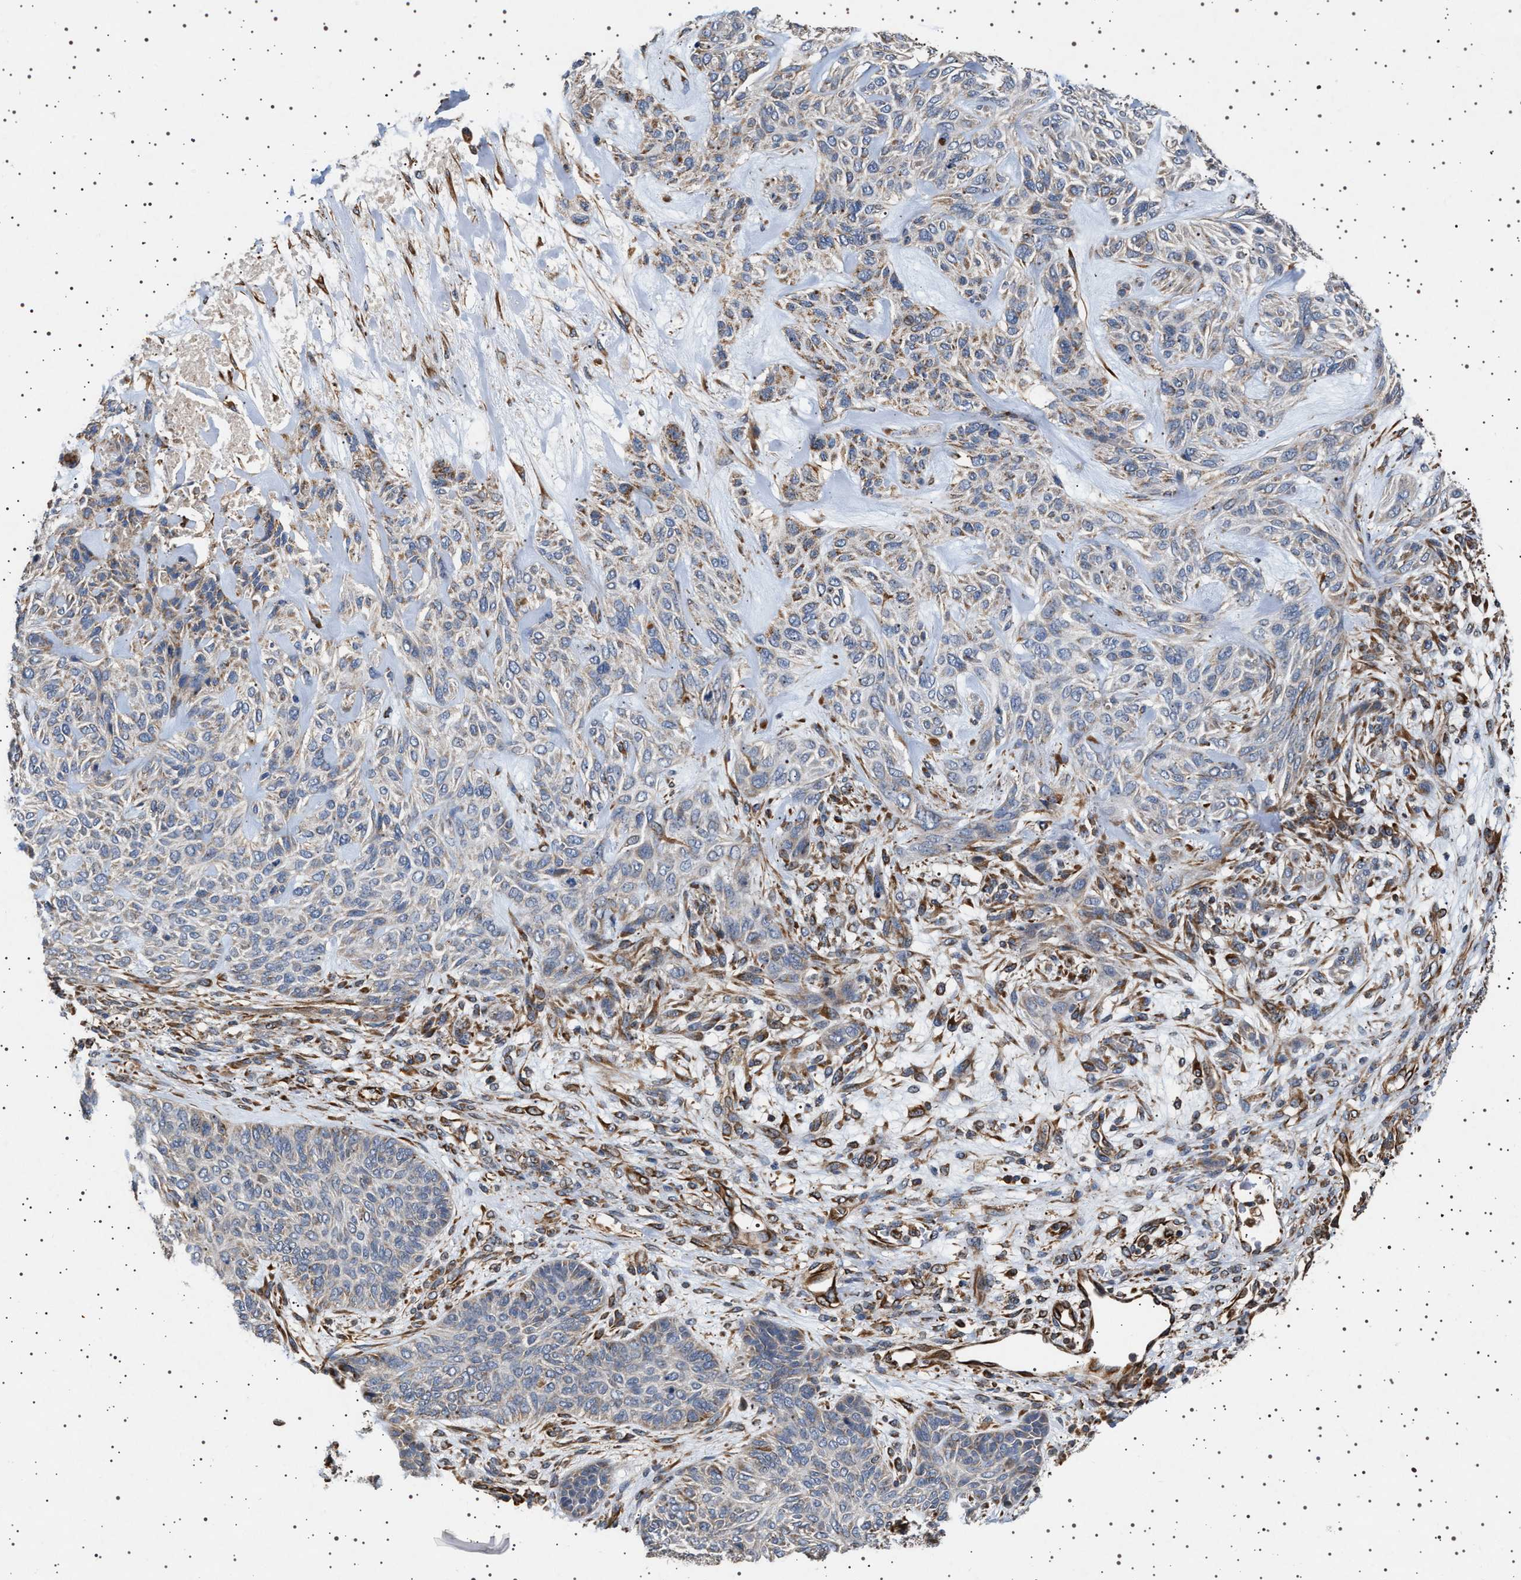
{"staining": {"intensity": "weak", "quantity": "<25%", "location": "cytoplasmic/membranous"}, "tissue": "skin cancer", "cell_type": "Tumor cells", "image_type": "cancer", "snomed": [{"axis": "morphology", "description": "Basal cell carcinoma"}, {"axis": "topography", "description": "Skin"}], "caption": "This is a photomicrograph of immunohistochemistry staining of skin cancer, which shows no positivity in tumor cells. (Stains: DAB immunohistochemistry with hematoxylin counter stain, Microscopy: brightfield microscopy at high magnification).", "gene": "TRUB2", "patient": {"sex": "male", "age": 55}}